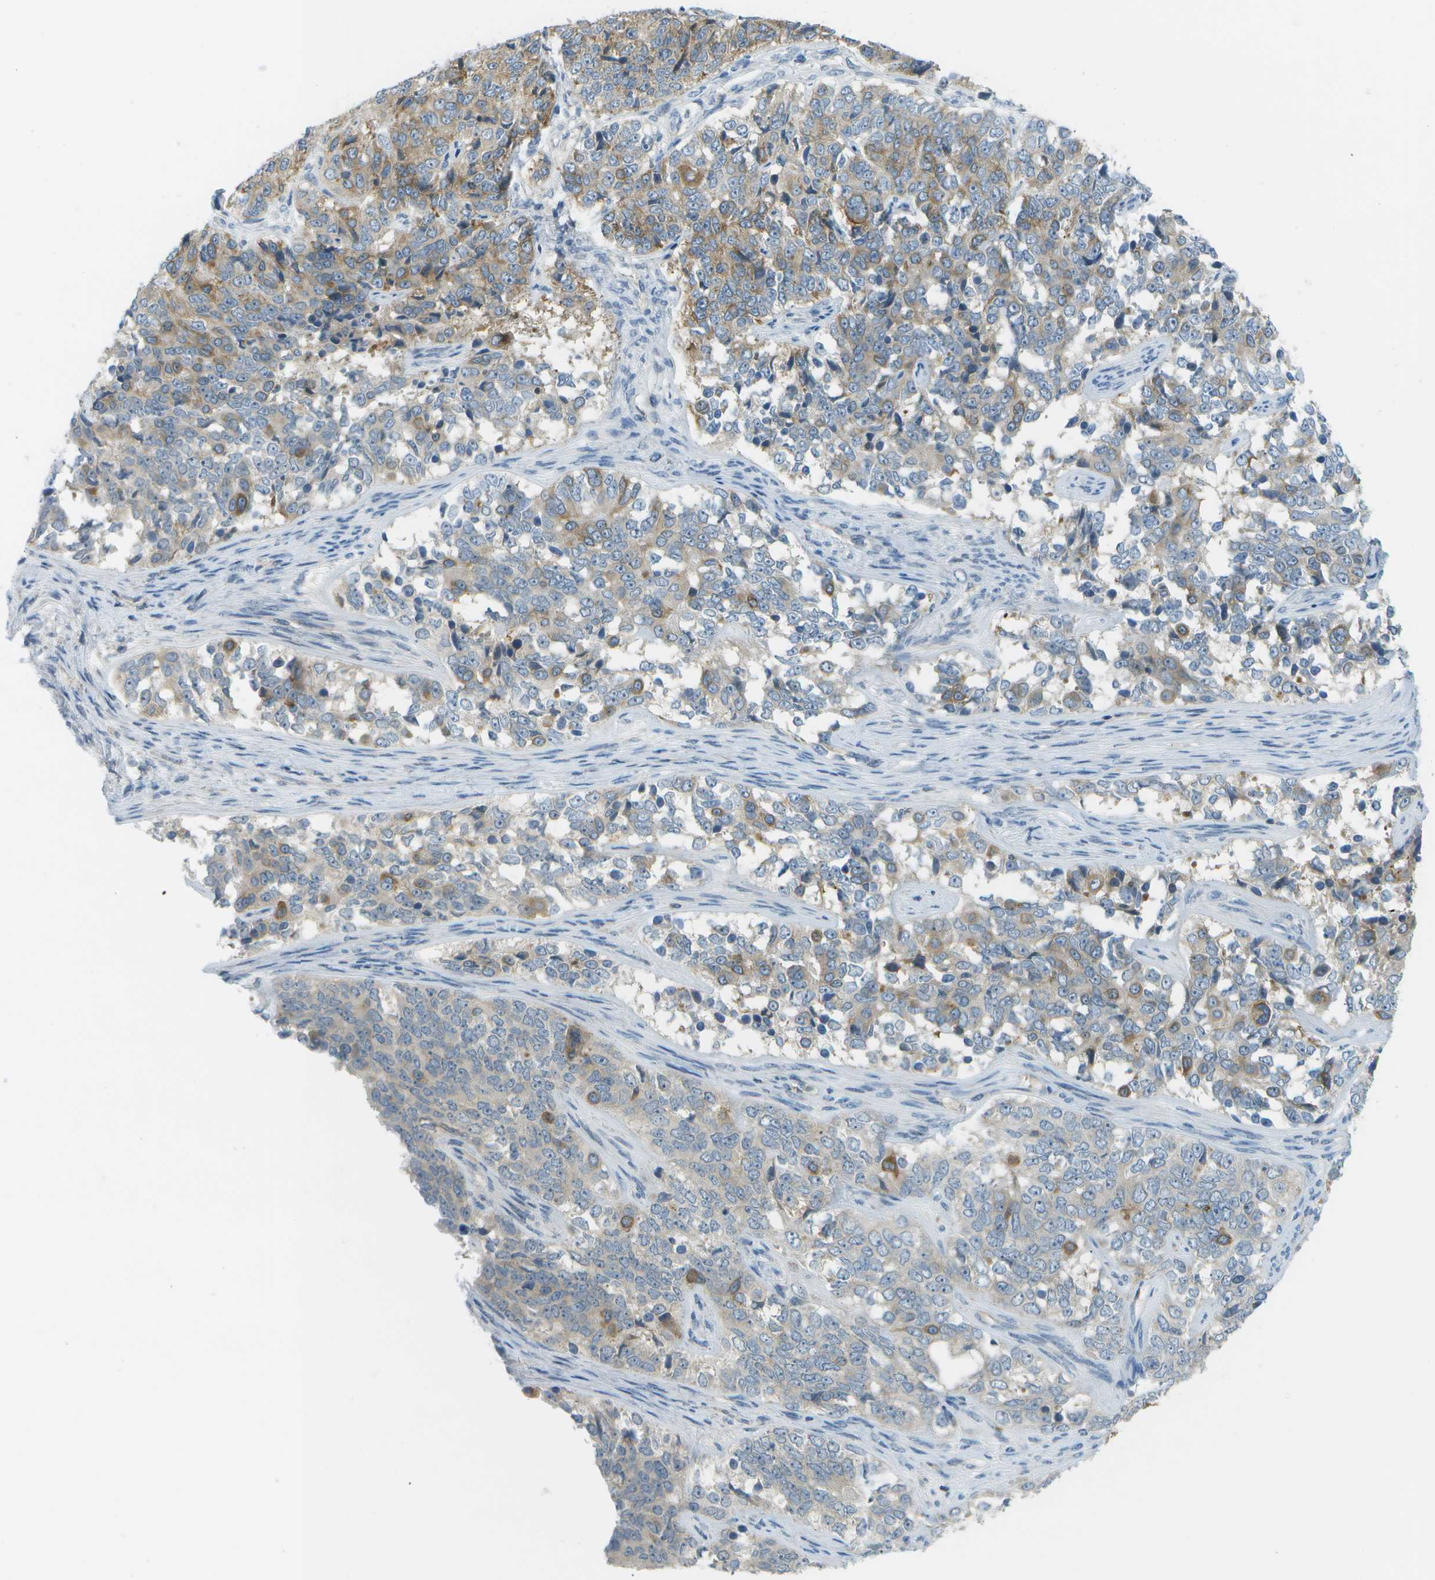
{"staining": {"intensity": "weak", "quantity": "25%-75%", "location": "cytoplasmic/membranous"}, "tissue": "ovarian cancer", "cell_type": "Tumor cells", "image_type": "cancer", "snomed": [{"axis": "morphology", "description": "Carcinoma, endometroid"}, {"axis": "topography", "description": "Ovary"}], "caption": "IHC histopathology image of neoplastic tissue: ovarian endometroid carcinoma stained using IHC displays low levels of weak protein expression localized specifically in the cytoplasmic/membranous of tumor cells, appearing as a cytoplasmic/membranous brown color.", "gene": "WNK2", "patient": {"sex": "female", "age": 51}}